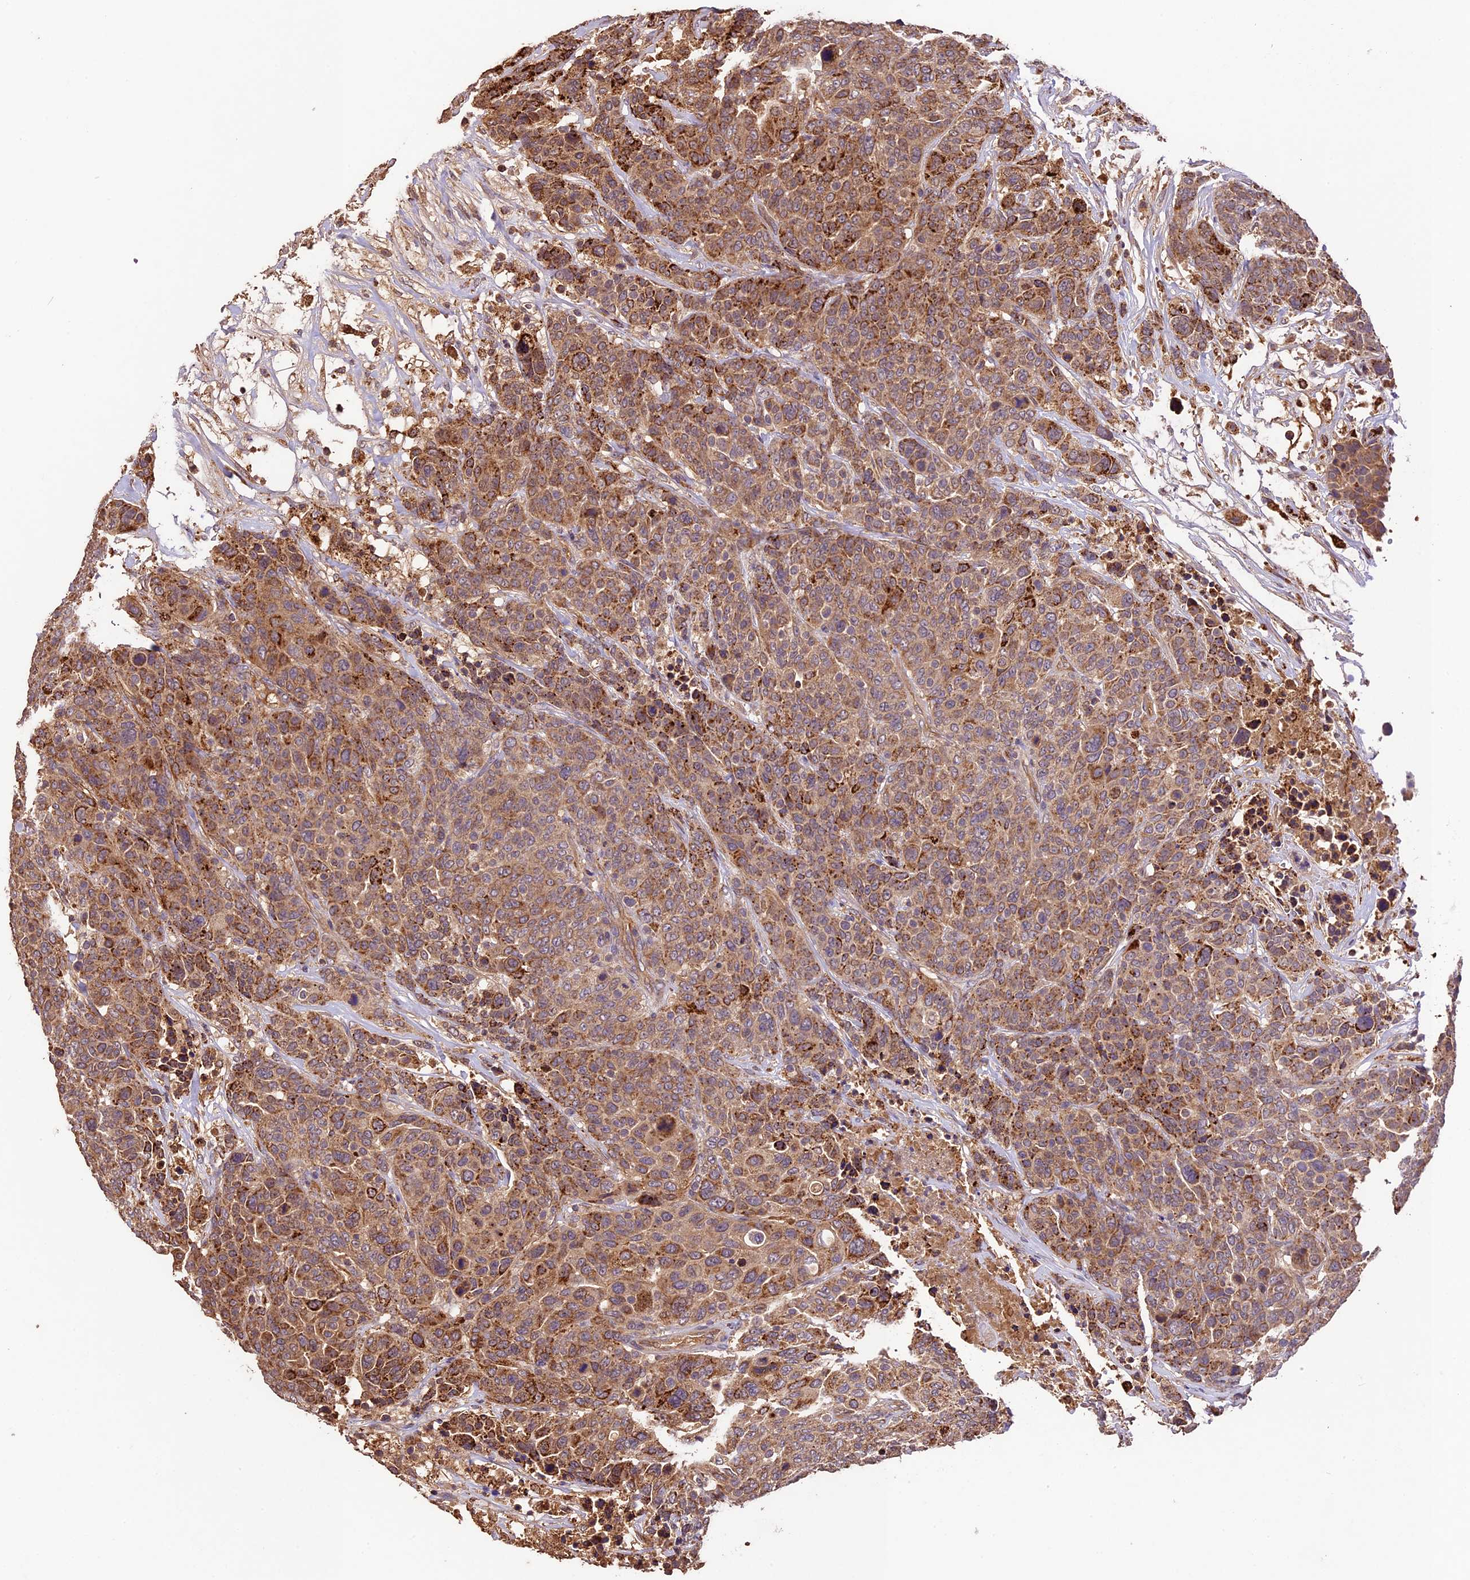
{"staining": {"intensity": "moderate", "quantity": ">75%", "location": "cytoplasmic/membranous"}, "tissue": "breast cancer", "cell_type": "Tumor cells", "image_type": "cancer", "snomed": [{"axis": "morphology", "description": "Duct carcinoma"}, {"axis": "topography", "description": "Breast"}], "caption": "Breast cancer (intraductal carcinoma) stained with a protein marker reveals moderate staining in tumor cells.", "gene": "CRLF1", "patient": {"sex": "female", "age": 37}}